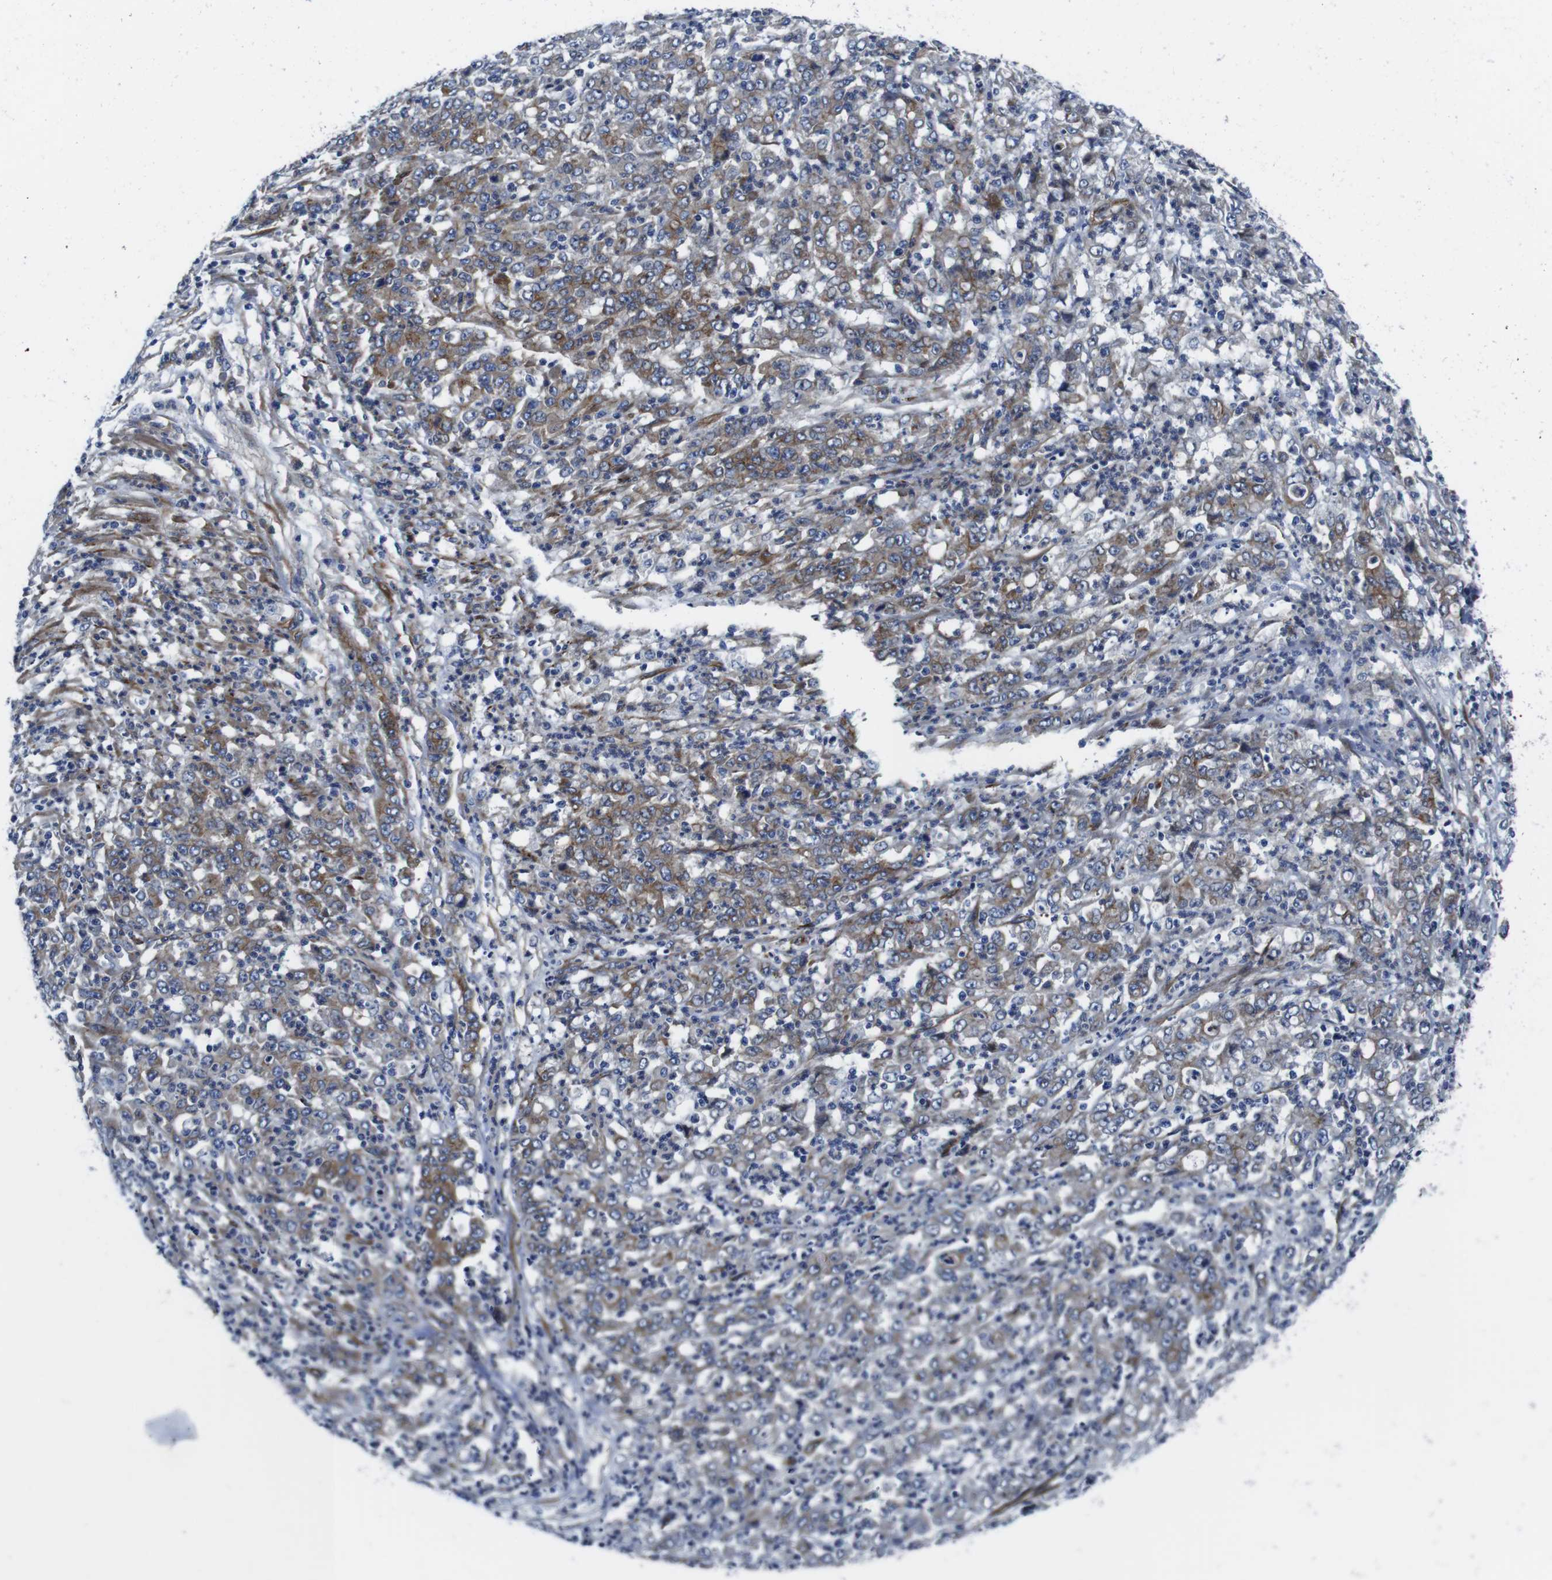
{"staining": {"intensity": "moderate", "quantity": "25%-75%", "location": "cytoplasmic/membranous"}, "tissue": "stomach cancer", "cell_type": "Tumor cells", "image_type": "cancer", "snomed": [{"axis": "morphology", "description": "Adenocarcinoma, NOS"}, {"axis": "topography", "description": "Stomach, lower"}], "caption": "Moderate cytoplasmic/membranous protein positivity is appreciated in about 25%-75% of tumor cells in stomach adenocarcinoma. Nuclei are stained in blue.", "gene": "NUMB", "patient": {"sex": "female", "age": 71}}